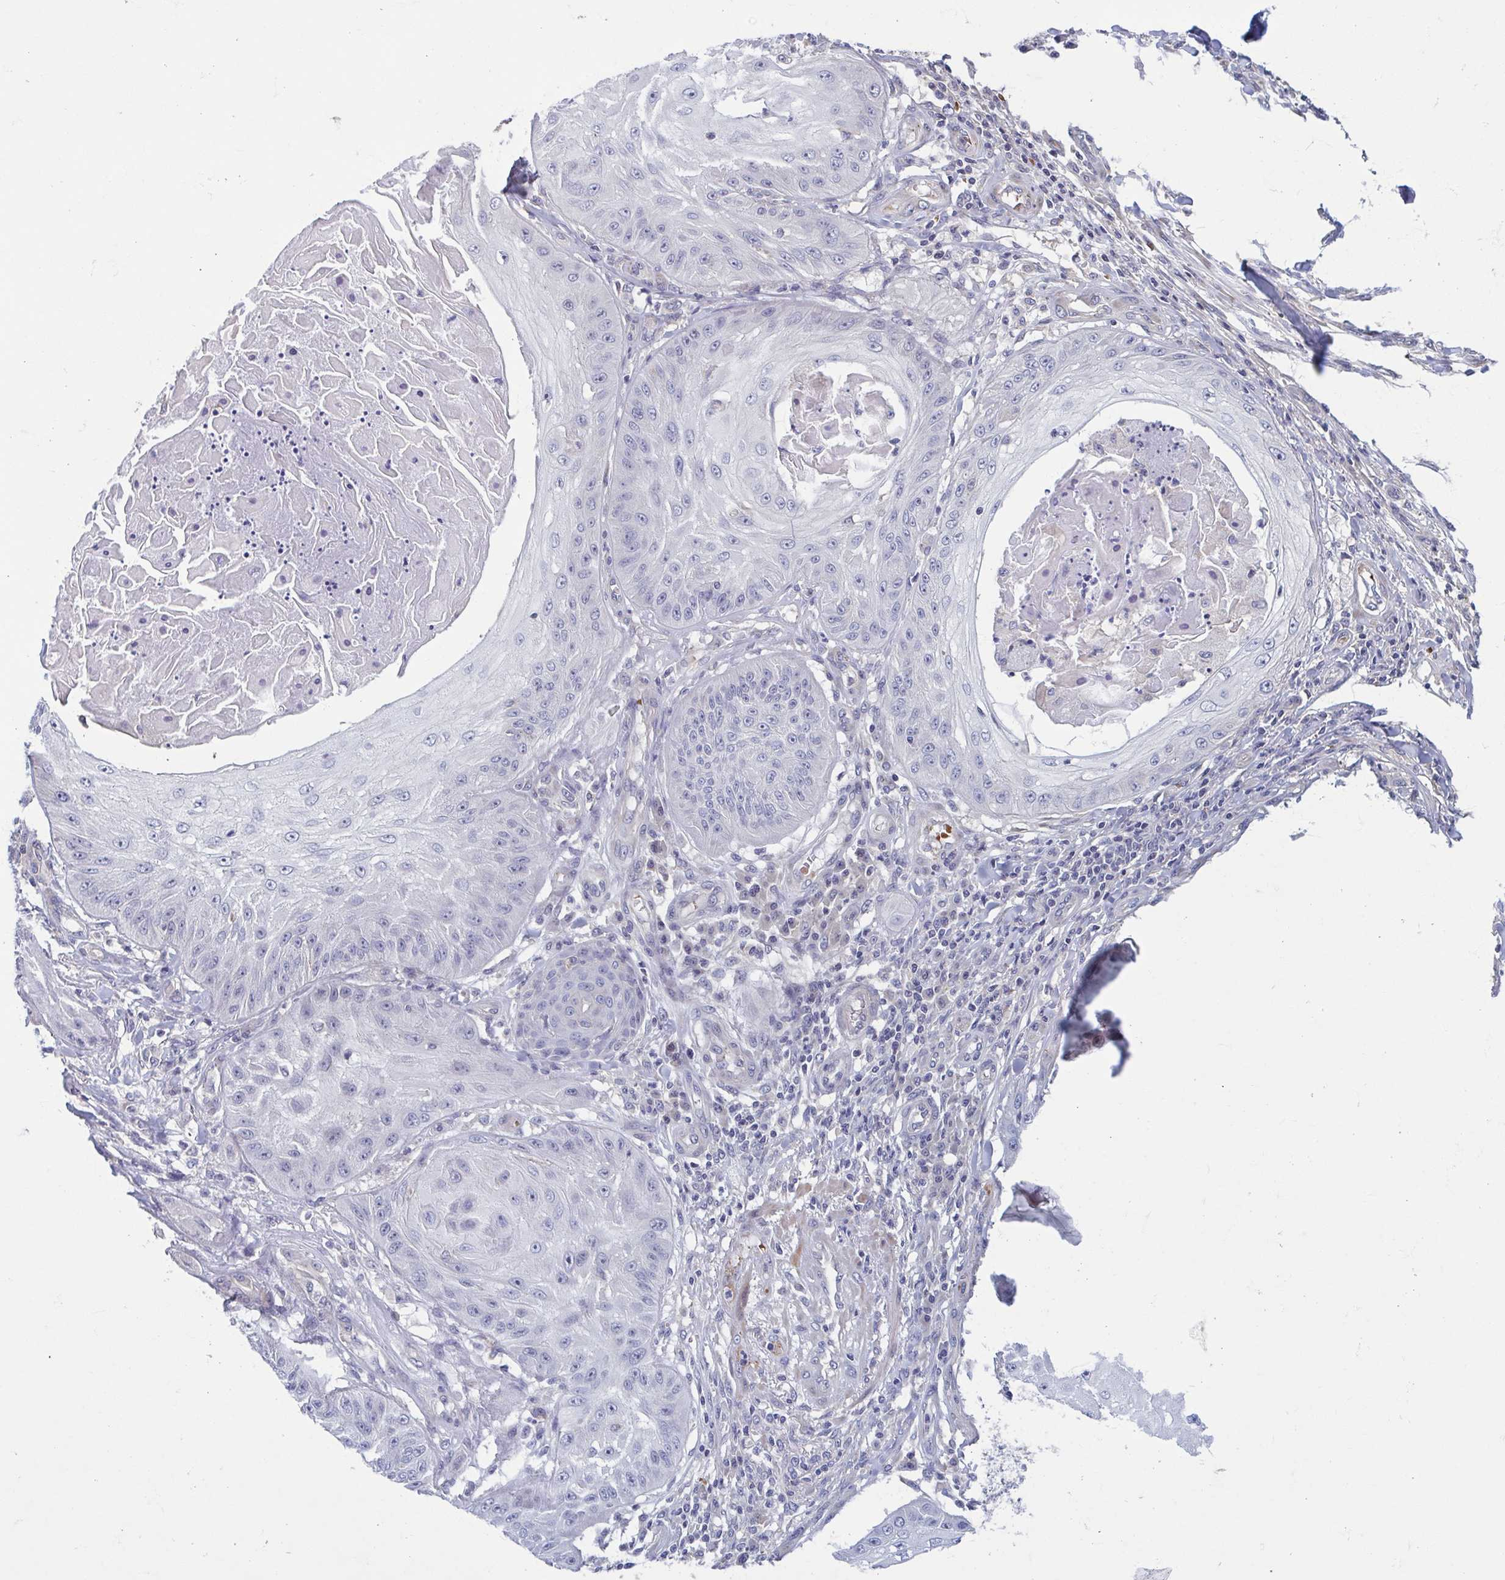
{"staining": {"intensity": "negative", "quantity": "none", "location": "none"}, "tissue": "skin cancer", "cell_type": "Tumor cells", "image_type": "cancer", "snomed": [{"axis": "morphology", "description": "Squamous cell carcinoma, NOS"}, {"axis": "topography", "description": "Skin"}], "caption": "Tumor cells are negative for brown protein staining in squamous cell carcinoma (skin).", "gene": "LRRC38", "patient": {"sex": "male", "age": 70}}